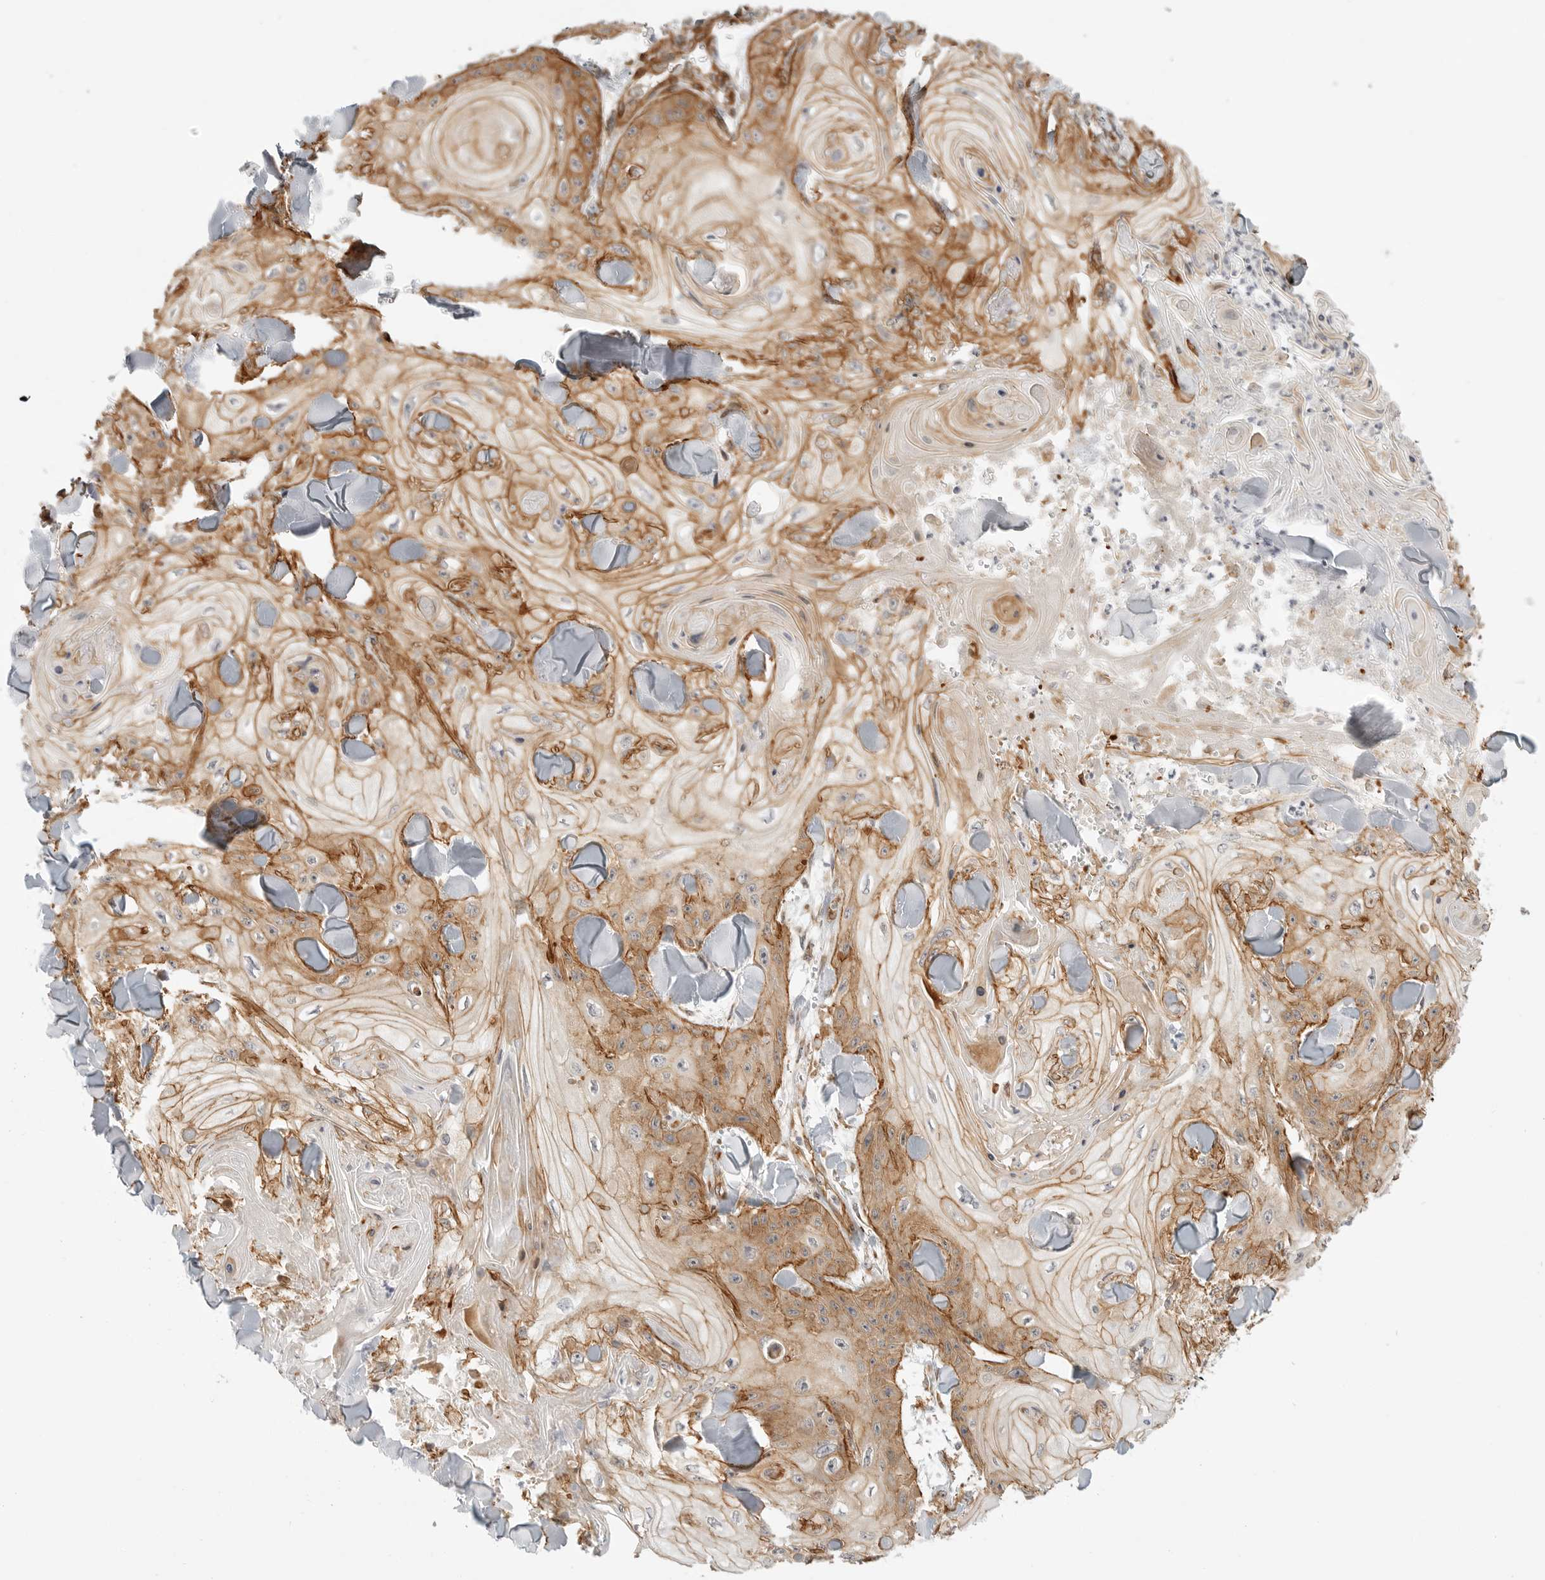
{"staining": {"intensity": "moderate", "quantity": ">75%", "location": "cytoplasmic/membranous"}, "tissue": "skin cancer", "cell_type": "Tumor cells", "image_type": "cancer", "snomed": [{"axis": "morphology", "description": "Squamous cell carcinoma, NOS"}, {"axis": "topography", "description": "Skin"}], "caption": "Protein staining demonstrates moderate cytoplasmic/membranous expression in approximately >75% of tumor cells in skin cancer (squamous cell carcinoma).", "gene": "ATOH7", "patient": {"sex": "male", "age": 74}}